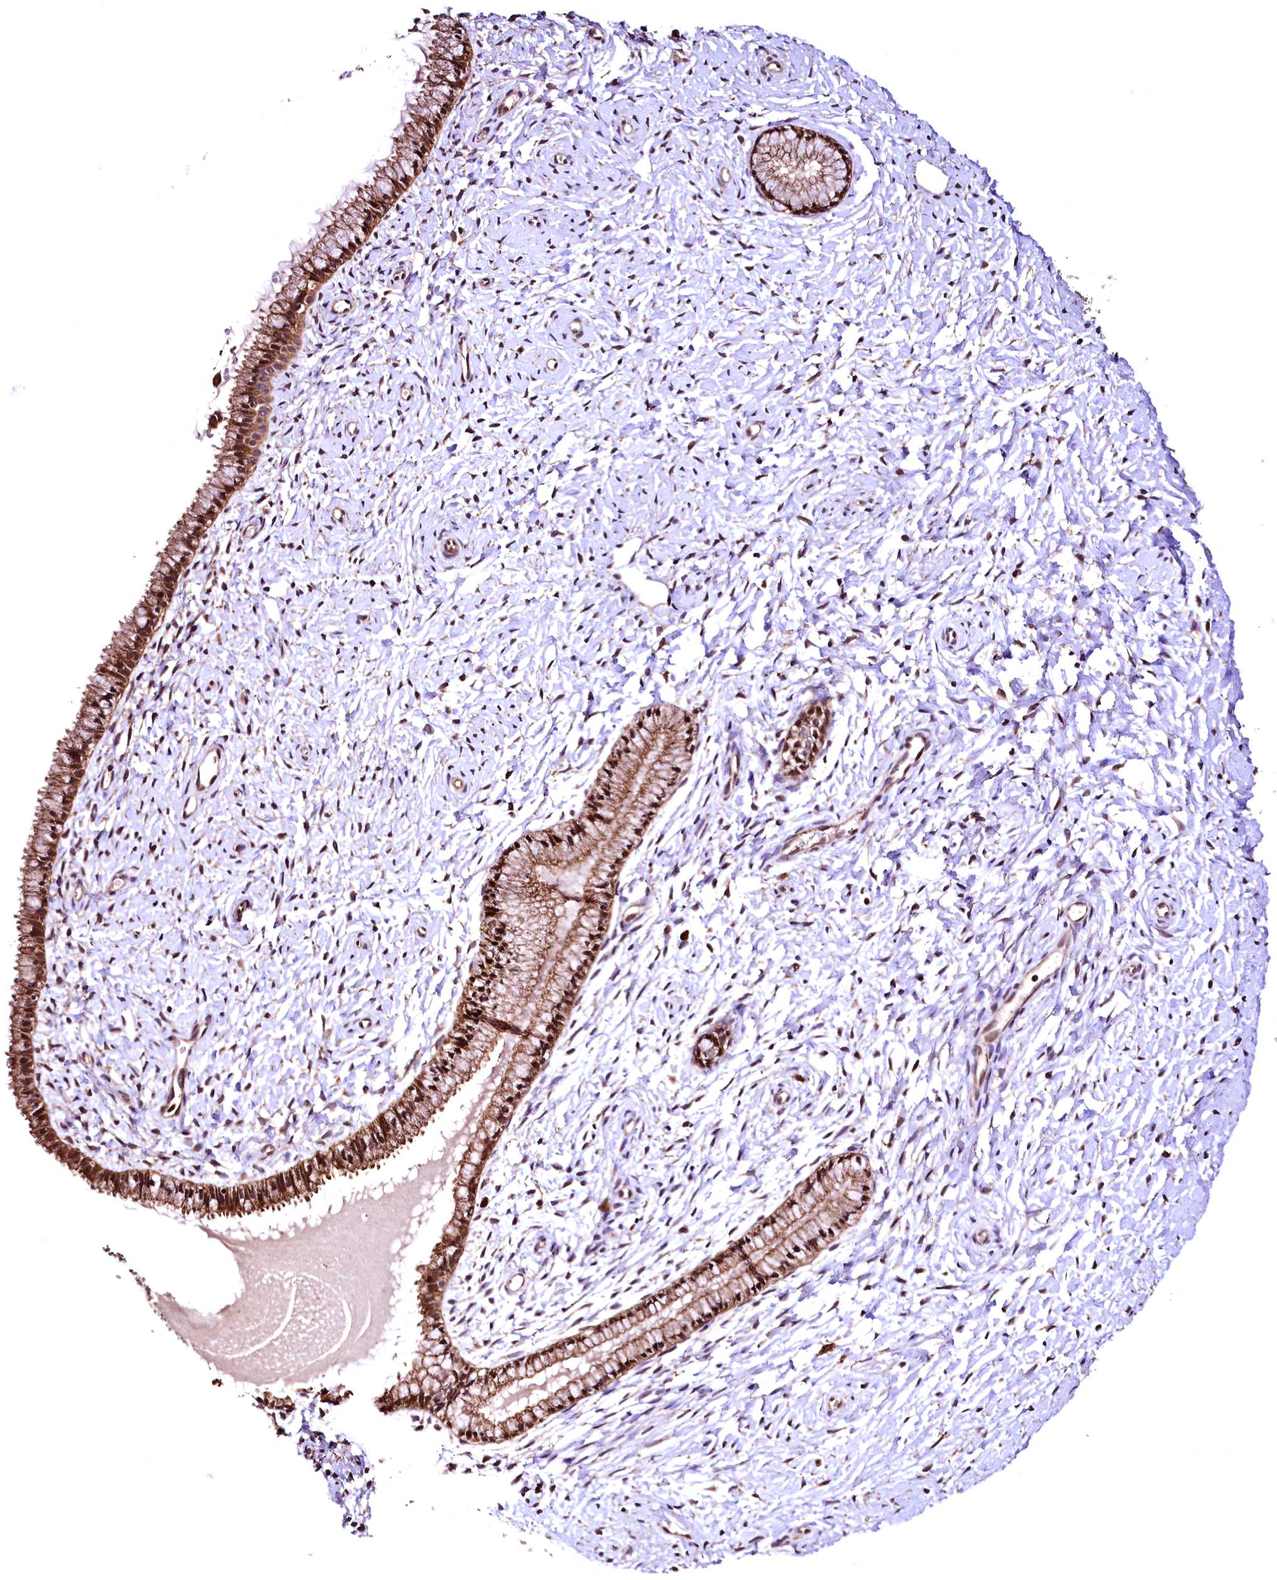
{"staining": {"intensity": "strong", "quantity": ">75%", "location": "cytoplasmic/membranous,nuclear"}, "tissue": "cervix", "cell_type": "Glandular cells", "image_type": "normal", "snomed": [{"axis": "morphology", "description": "Normal tissue, NOS"}, {"axis": "topography", "description": "Cervix"}], "caption": "Benign cervix reveals strong cytoplasmic/membranous,nuclear positivity in approximately >75% of glandular cells, visualized by immunohistochemistry.", "gene": "LRSAM1", "patient": {"sex": "female", "age": 33}}